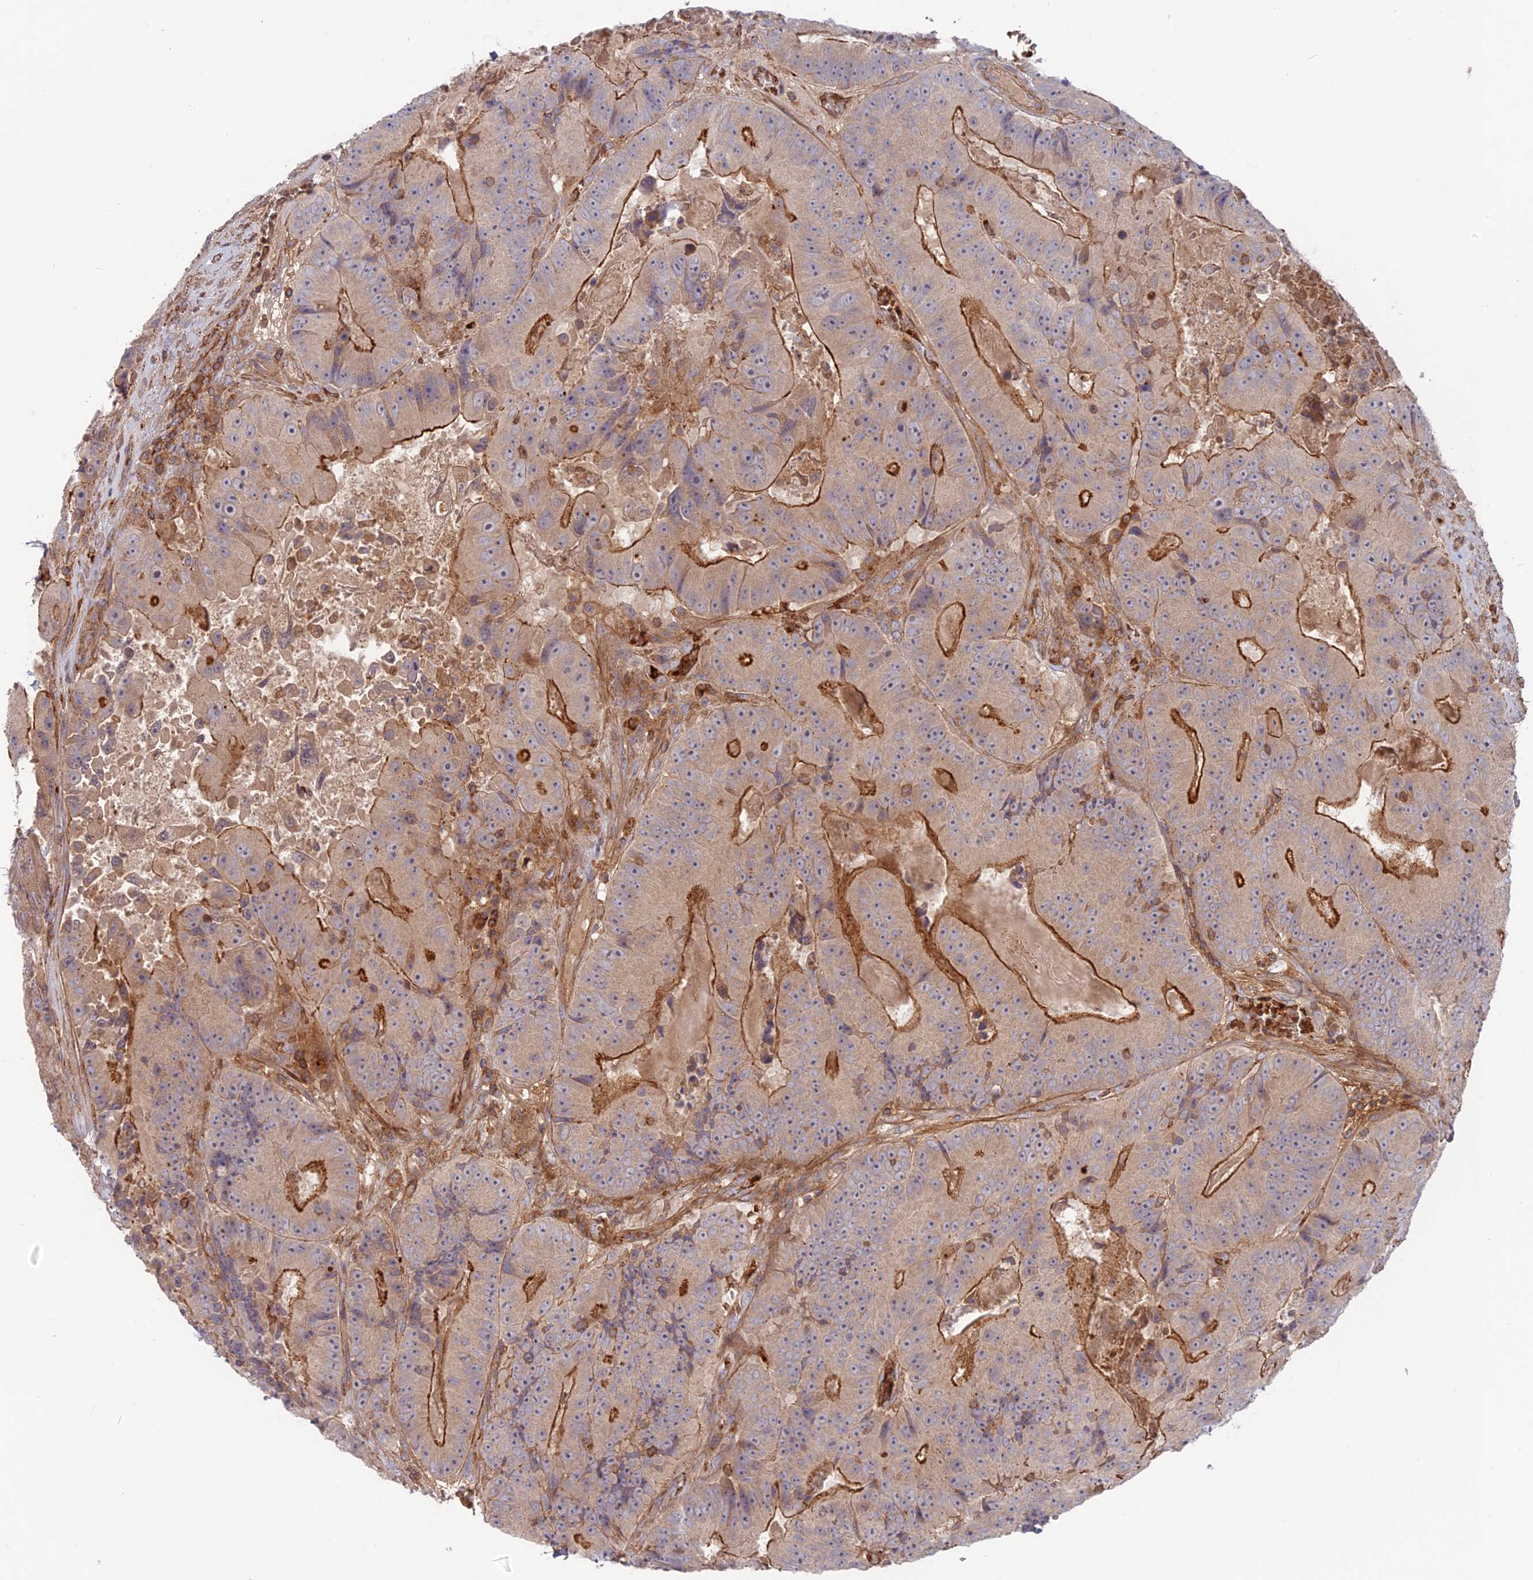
{"staining": {"intensity": "strong", "quantity": "<25%", "location": "cytoplasmic/membranous"}, "tissue": "colorectal cancer", "cell_type": "Tumor cells", "image_type": "cancer", "snomed": [{"axis": "morphology", "description": "Adenocarcinoma, NOS"}, {"axis": "topography", "description": "Colon"}], "caption": "High-power microscopy captured an IHC micrograph of colorectal cancer, revealing strong cytoplasmic/membranous staining in about <25% of tumor cells. Immunohistochemistry stains the protein in brown and the nuclei are stained blue.", "gene": "CPNE7", "patient": {"sex": "female", "age": 86}}